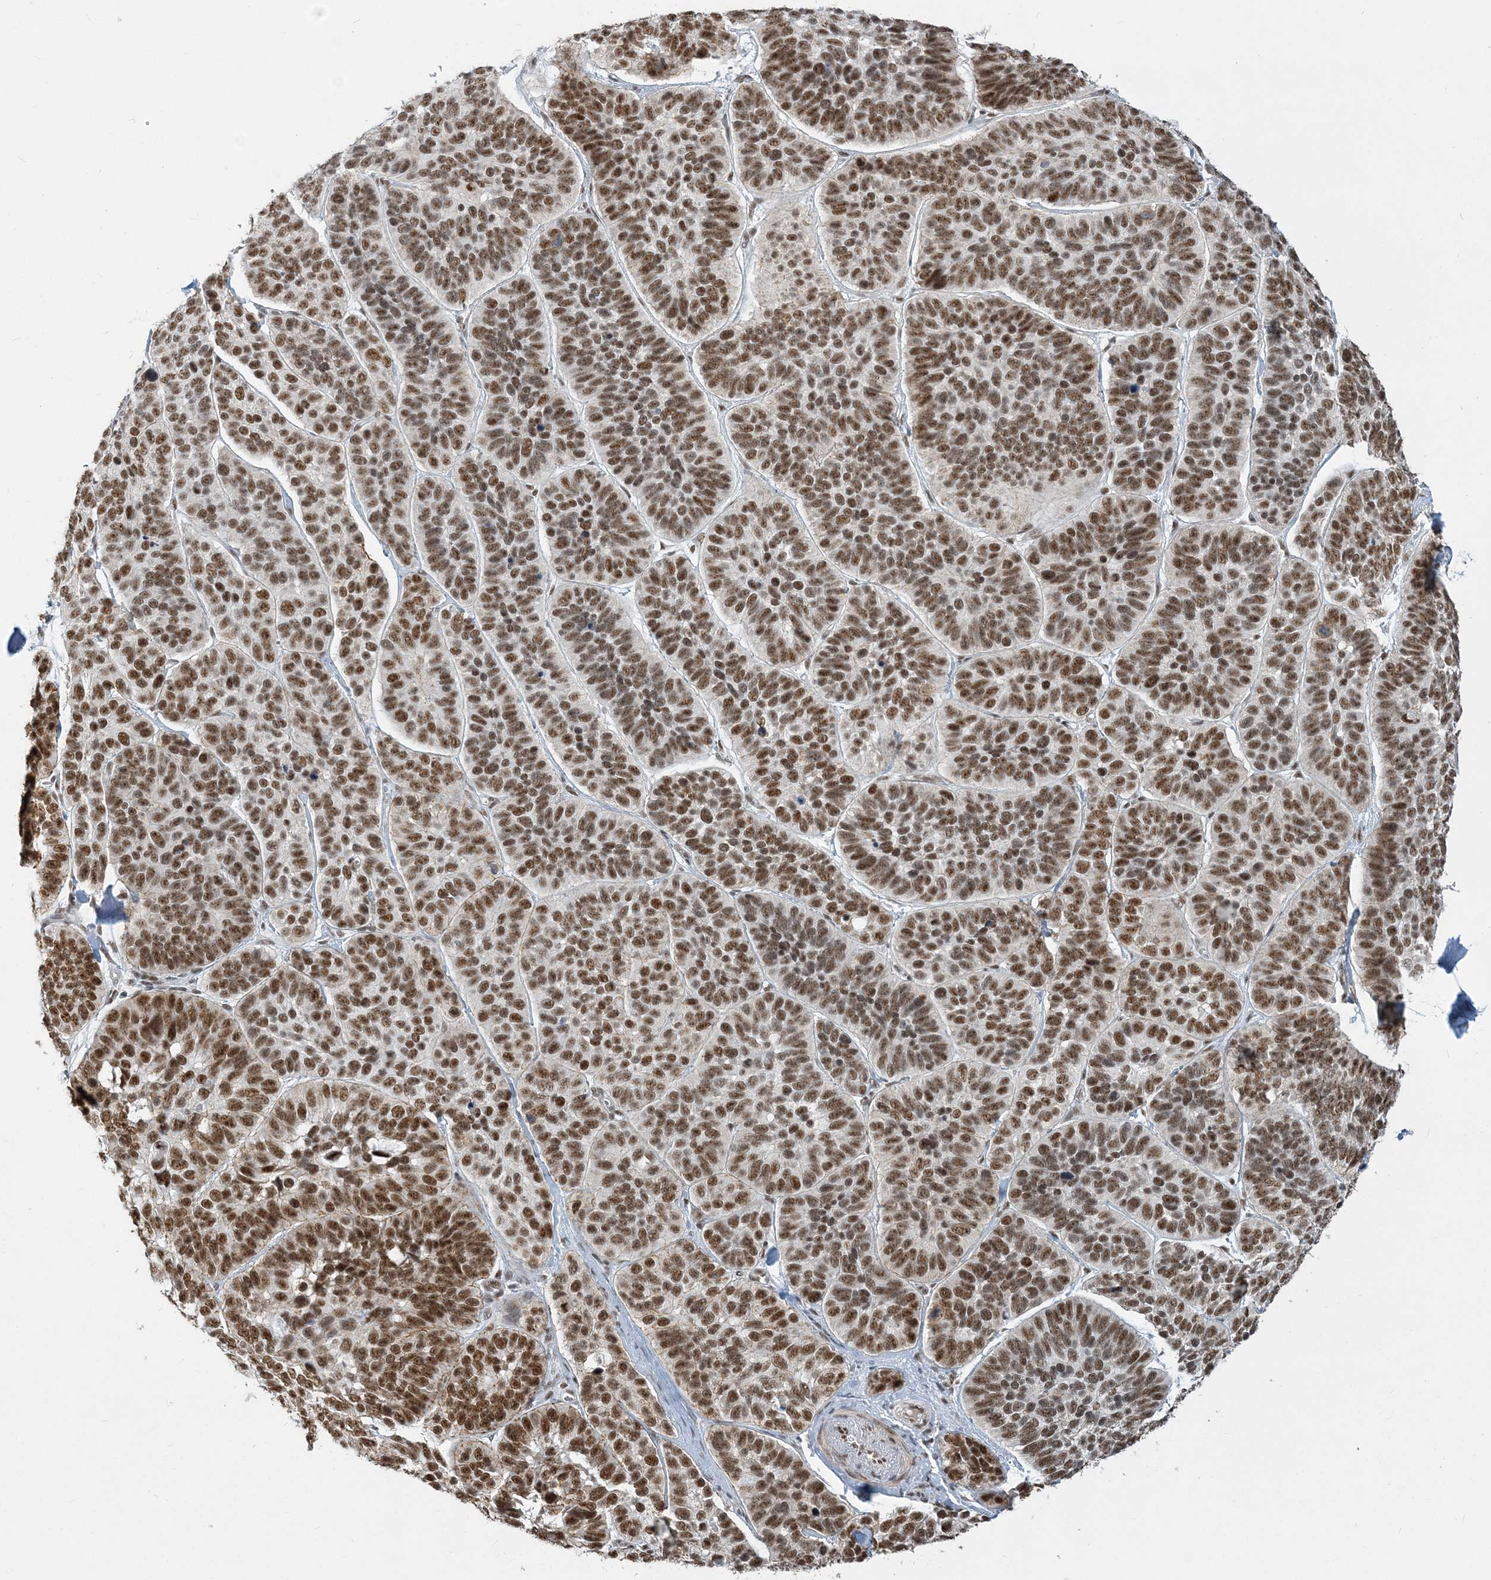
{"staining": {"intensity": "strong", "quantity": ">75%", "location": "nuclear"}, "tissue": "skin cancer", "cell_type": "Tumor cells", "image_type": "cancer", "snomed": [{"axis": "morphology", "description": "Basal cell carcinoma"}, {"axis": "topography", "description": "Skin"}], "caption": "This is a photomicrograph of IHC staining of basal cell carcinoma (skin), which shows strong expression in the nuclear of tumor cells.", "gene": "PLRG1", "patient": {"sex": "male", "age": 62}}